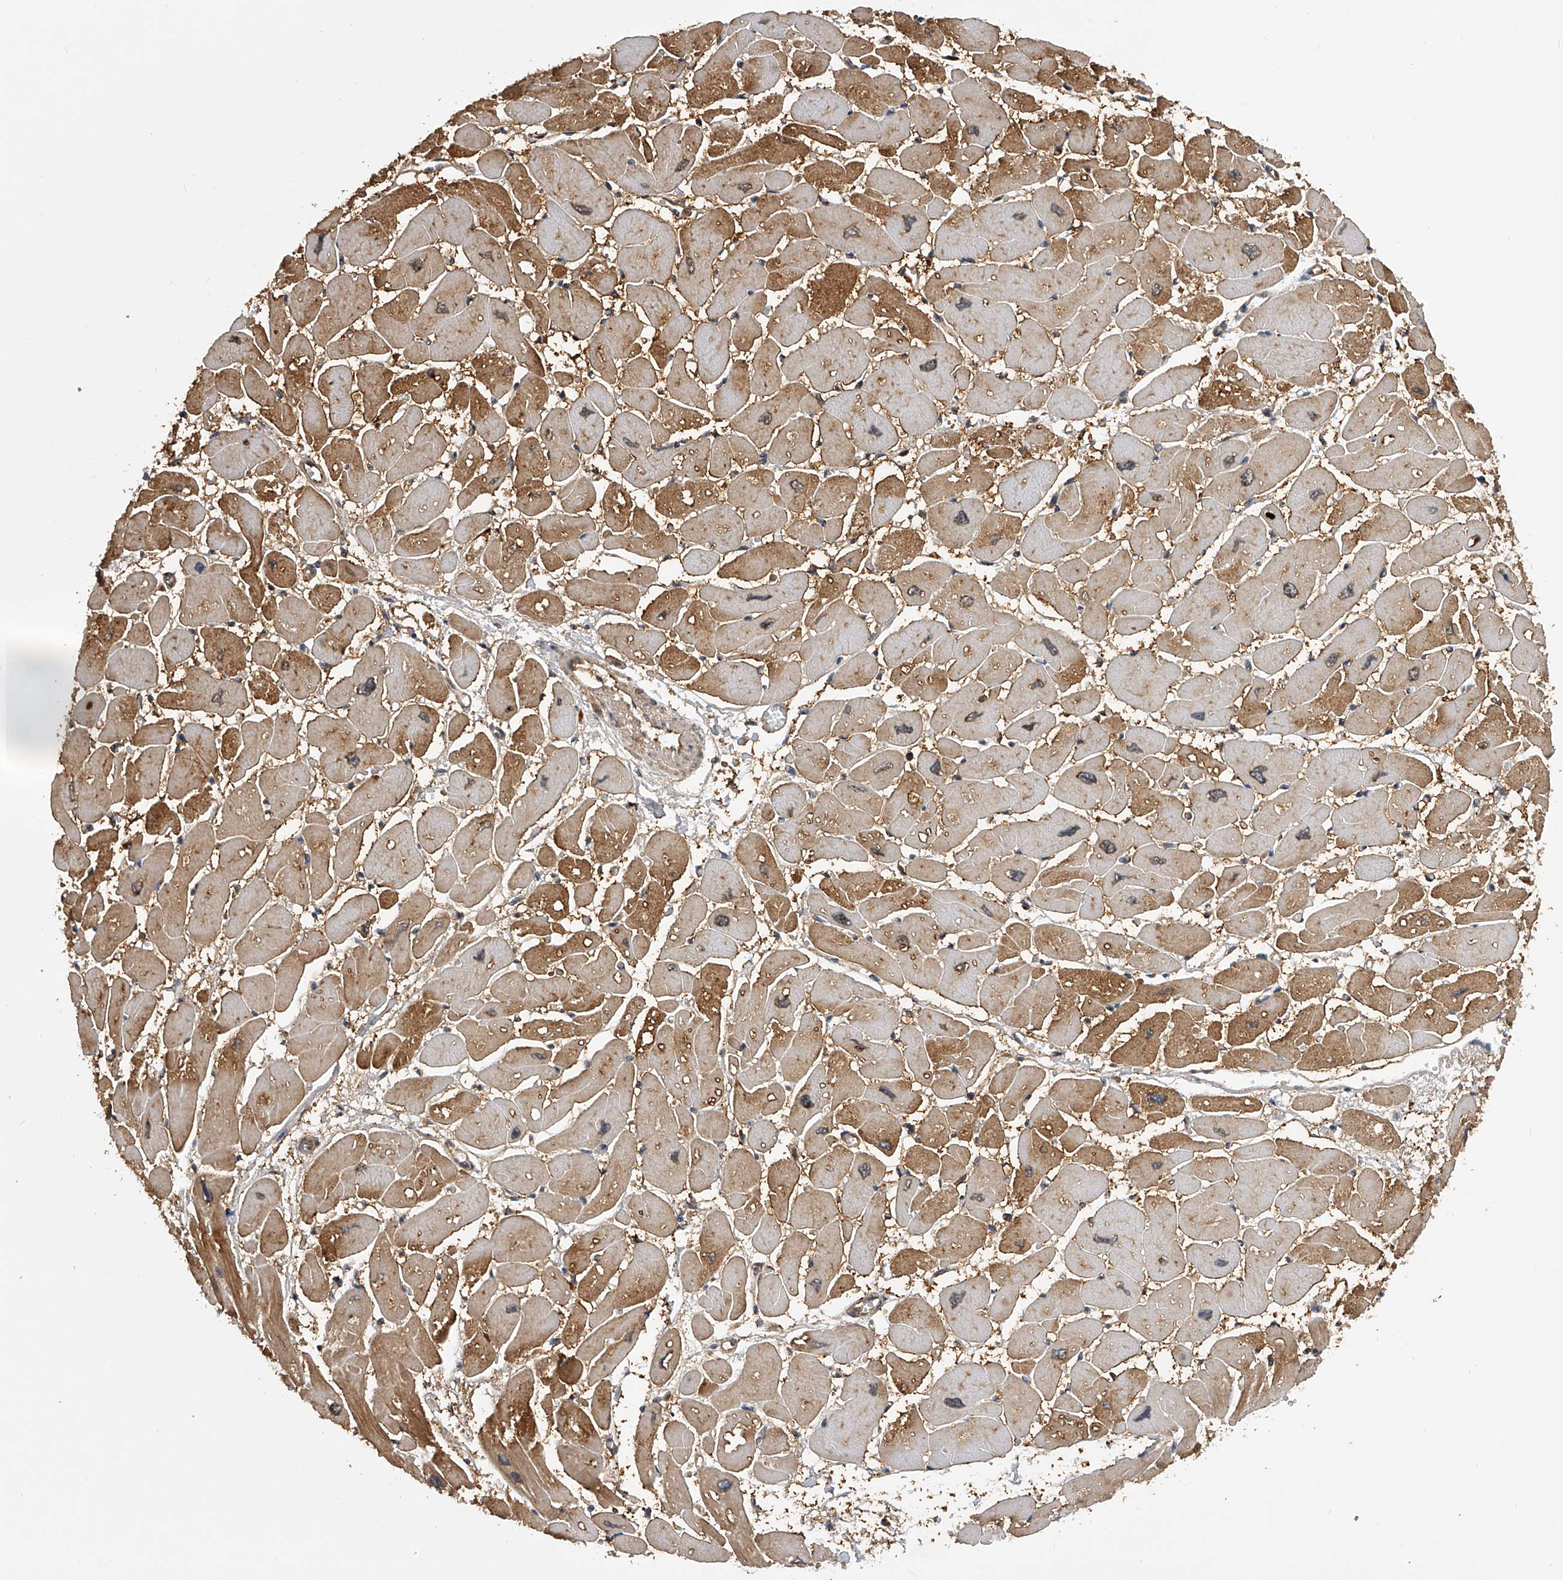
{"staining": {"intensity": "strong", "quantity": ">75%", "location": "cytoplasmic/membranous"}, "tissue": "heart muscle", "cell_type": "Cardiomyocytes", "image_type": "normal", "snomed": [{"axis": "morphology", "description": "Normal tissue, NOS"}, {"axis": "topography", "description": "Heart"}], "caption": "Protein staining of normal heart muscle exhibits strong cytoplasmic/membranous staining in about >75% of cardiomyocytes.", "gene": "PTPRA", "patient": {"sex": "female", "age": 54}}